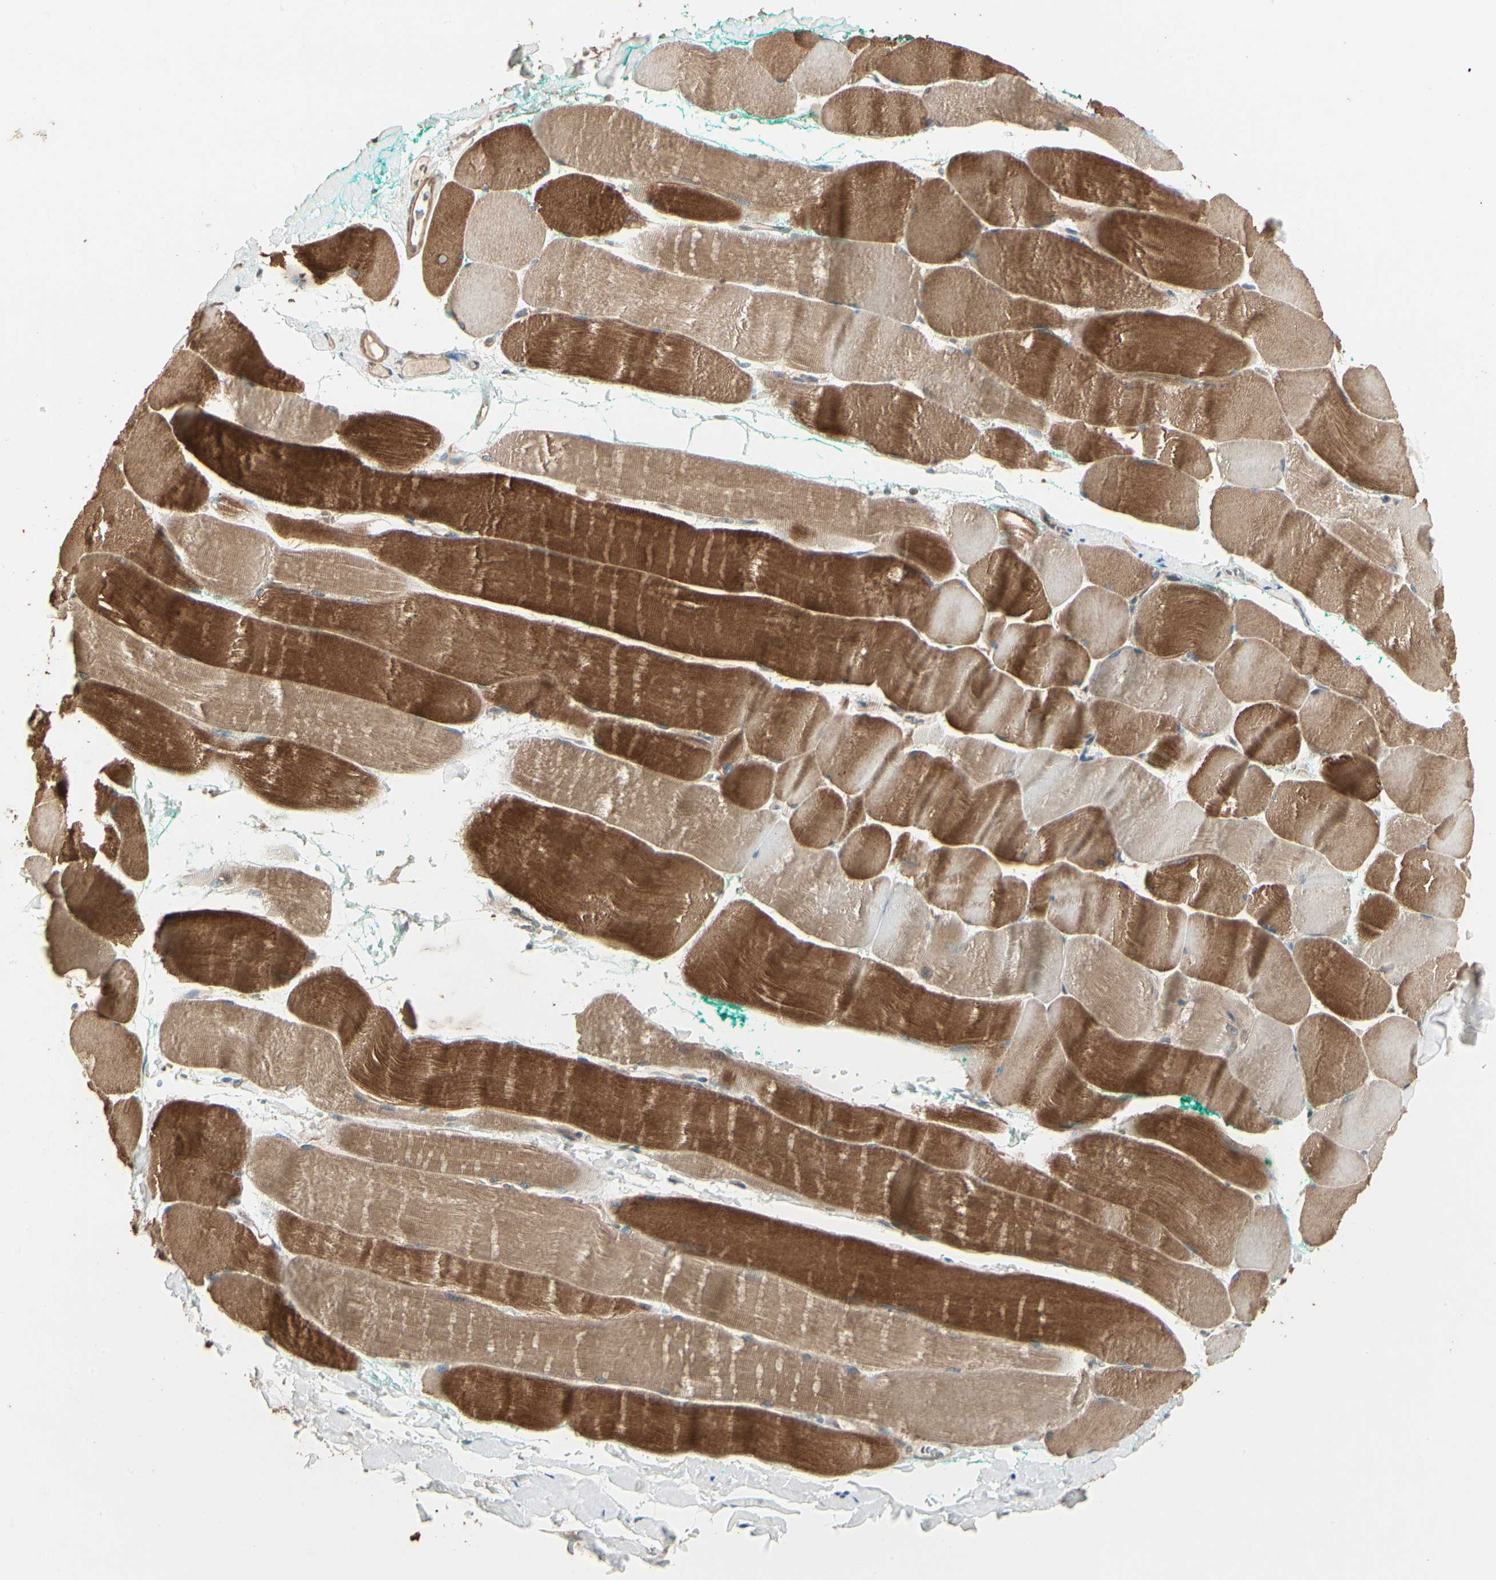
{"staining": {"intensity": "strong", "quantity": "25%-75%", "location": "cytoplasmic/membranous"}, "tissue": "skeletal muscle", "cell_type": "Myocytes", "image_type": "normal", "snomed": [{"axis": "morphology", "description": "Normal tissue, NOS"}, {"axis": "morphology", "description": "Squamous cell carcinoma, NOS"}, {"axis": "topography", "description": "Skeletal muscle"}], "caption": "Immunohistochemistry staining of normal skeletal muscle, which shows high levels of strong cytoplasmic/membranous positivity in approximately 25%-75% of myocytes indicating strong cytoplasmic/membranous protein expression. The staining was performed using DAB (3,3'-diaminobenzidine) (brown) for protein detection and nuclei were counterstained in hematoxylin (blue).", "gene": "CCT7", "patient": {"sex": "male", "age": 51}}